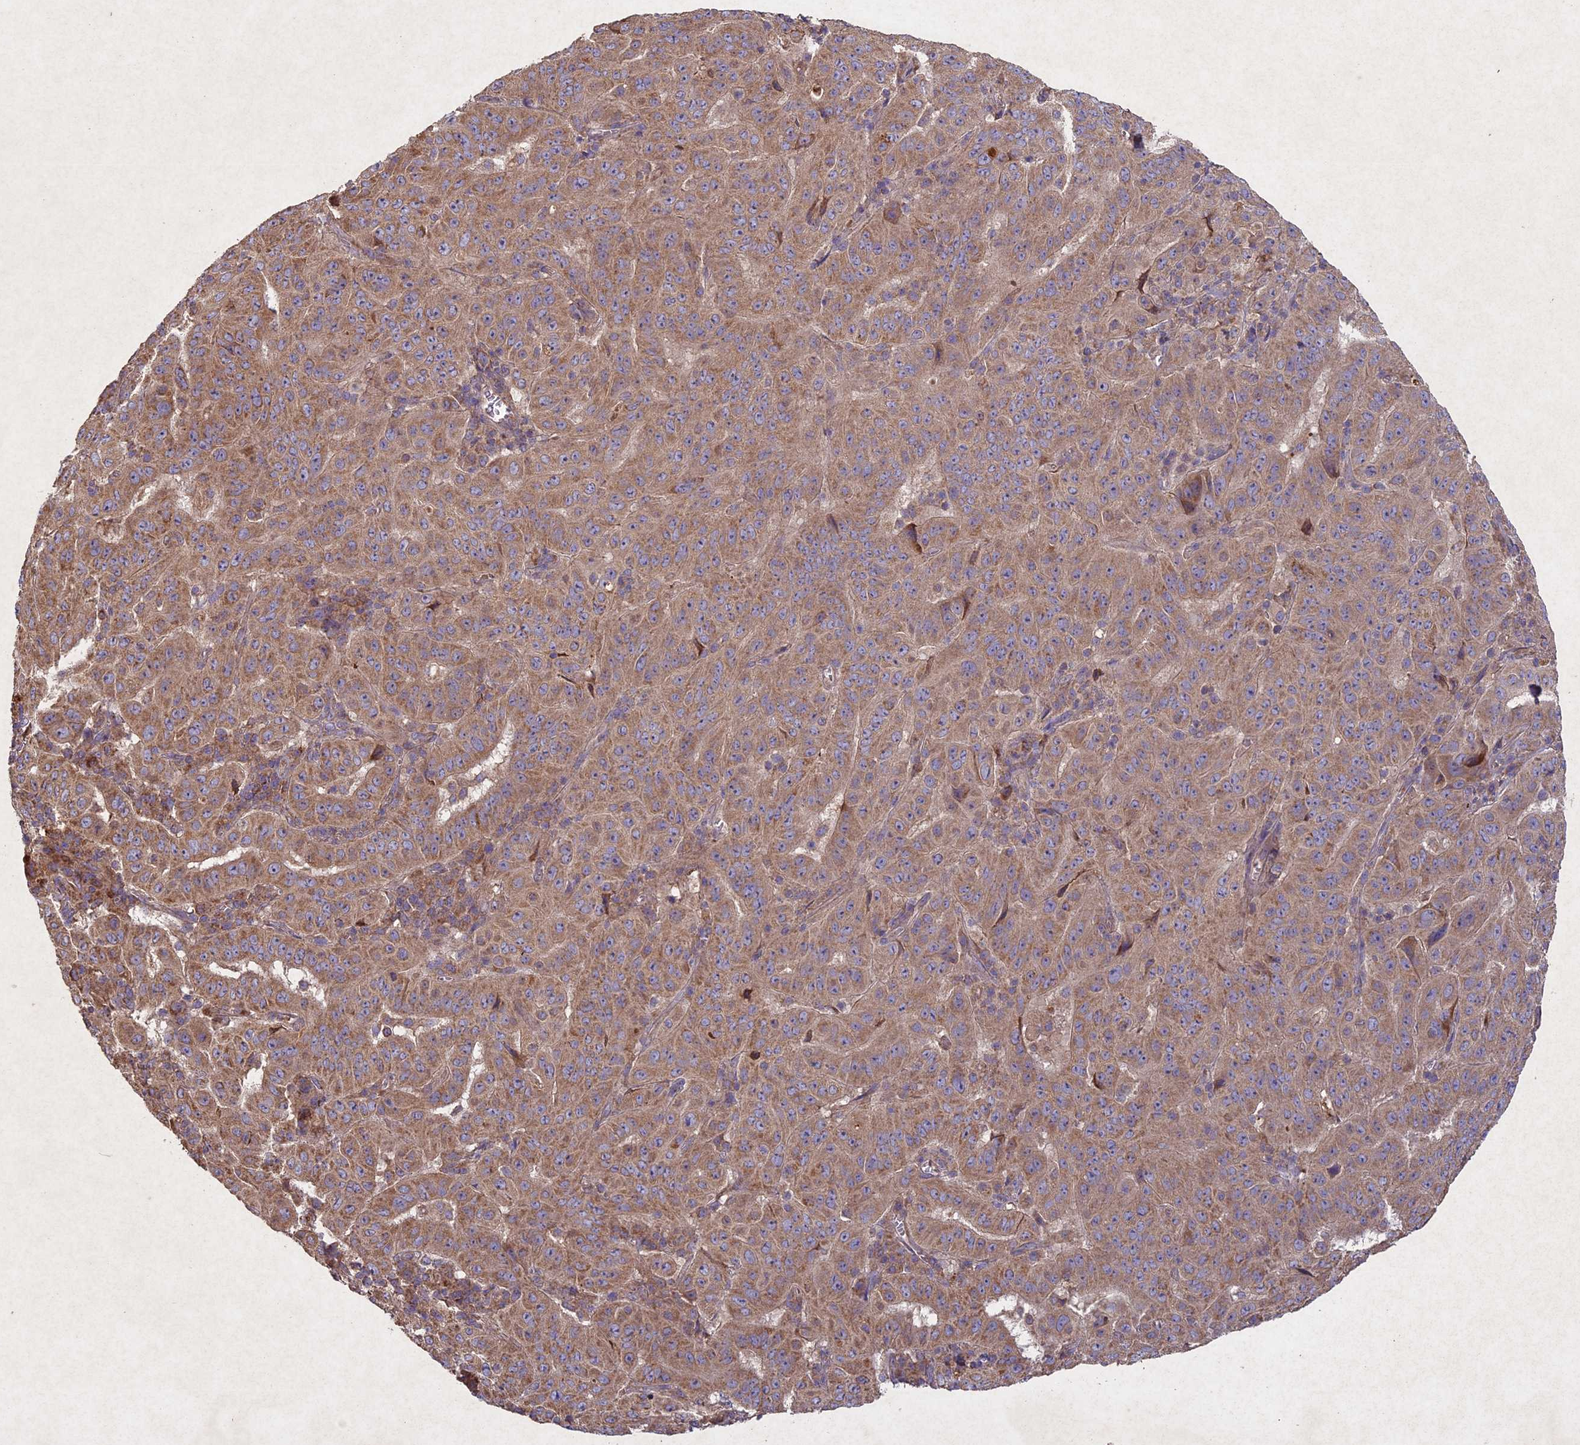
{"staining": {"intensity": "moderate", "quantity": ">75%", "location": "cytoplasmic/membranous"}, "tissue": "pancreatic cancer", "cell_type": "Tumor cells", "image_type": "cancer", "snomed": [{"axis": "morphology", "description": "Adenocarcinoma, NOS"}, {"axis": "topography", "description": "Pancreas"}], "caption": "Brown immunohistochemical staining in human pancreatic cancer (adenocarcinoma) demonstrates moderate cytoplasmic/membranous staining in approximately >75% of tumor cells.", "gene": "CIAO2B", "patient": {"sex": "male", "age": 63}}